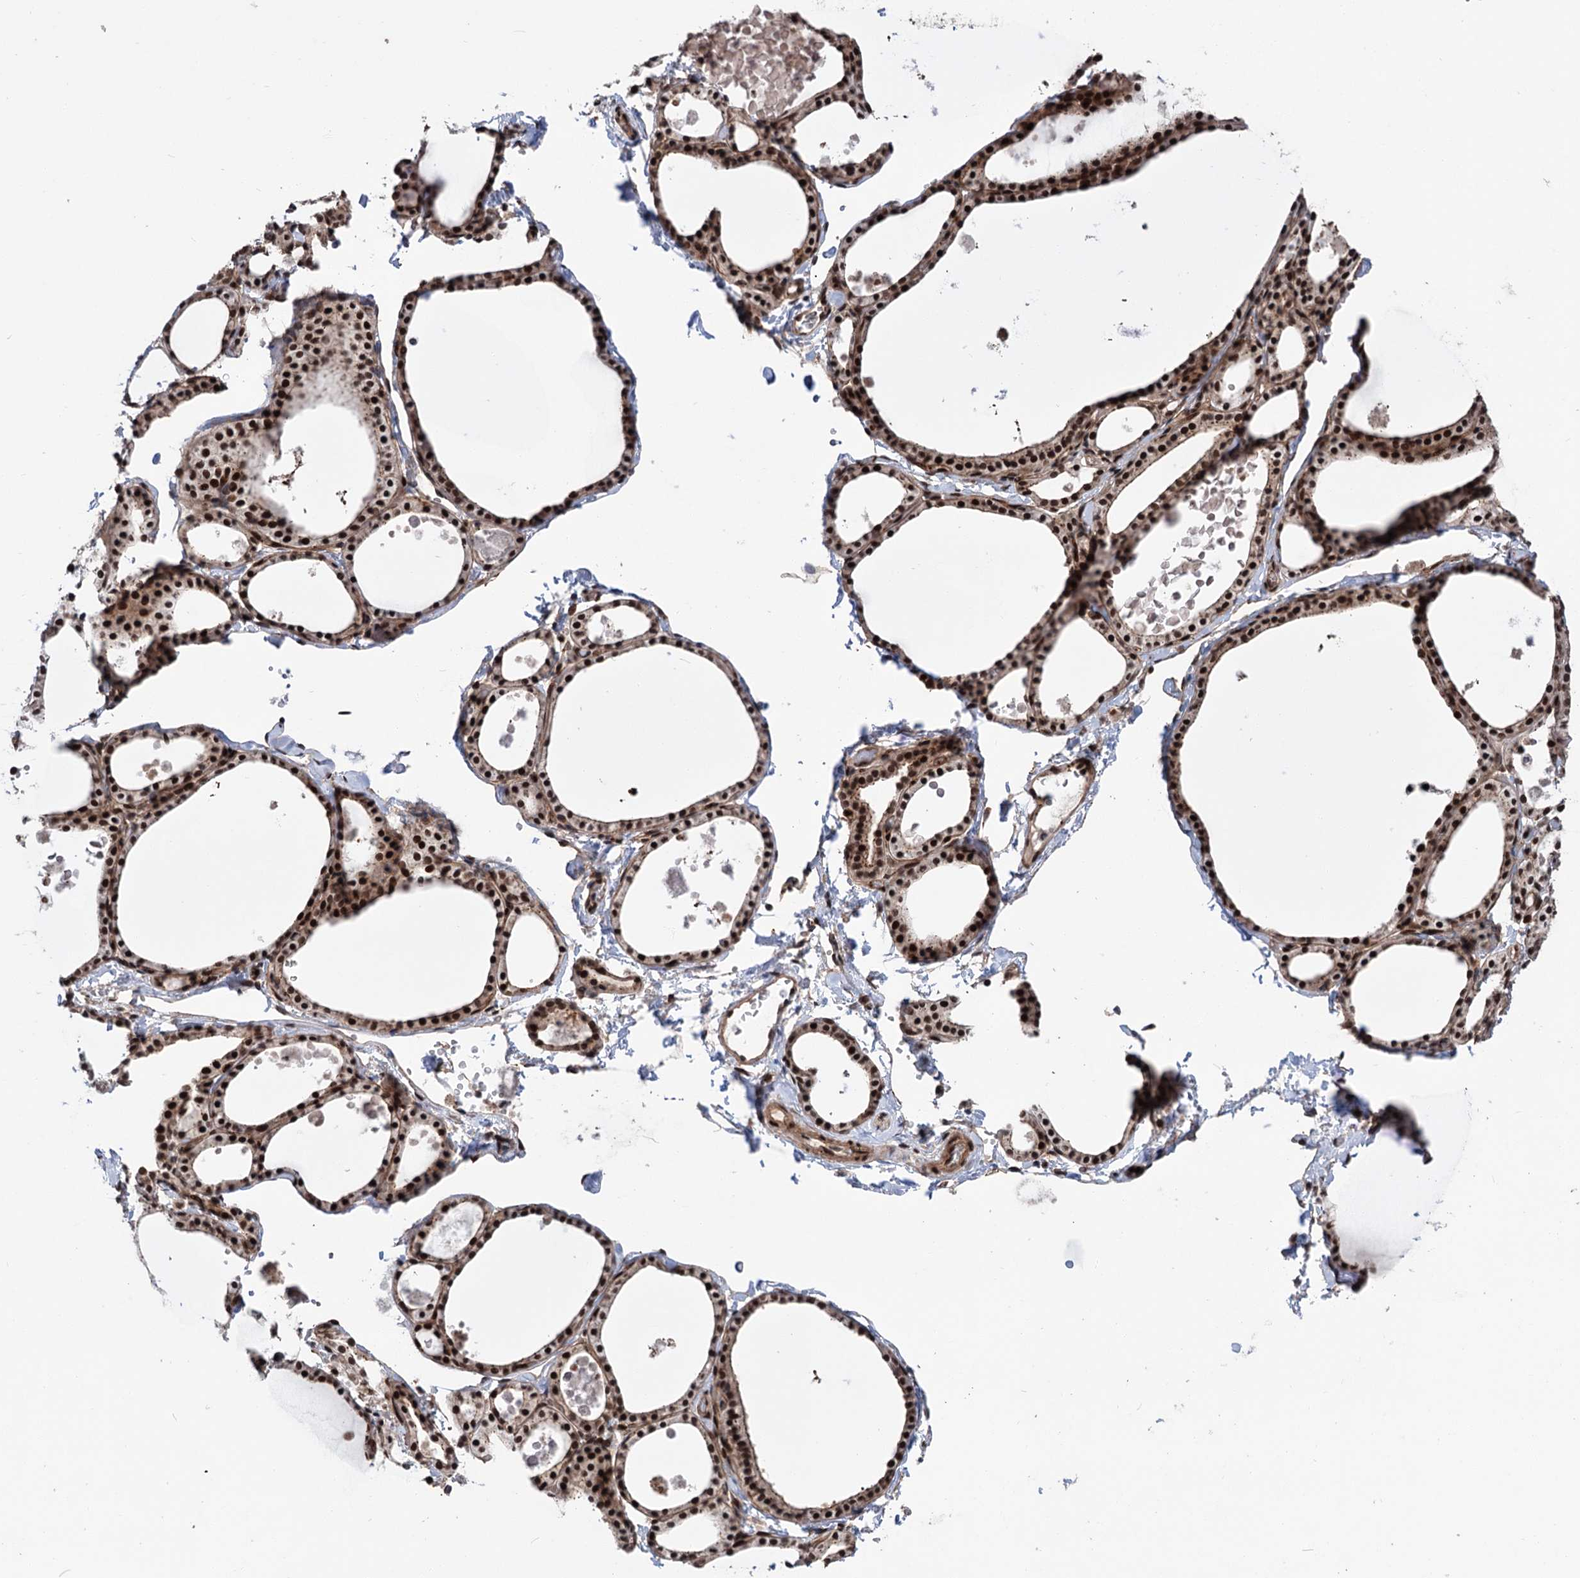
{"staining": {"intensity": "strong", "quantity": ">75%", "location": "nuclear"}, "tissue": "thyroid gland", "cell_type": "Glandular cells", "image_type": "normal", "snomed": [{"axis": "morphology", "description": "Normal tissue, NOS"}, {"axis": "topography", "description": "Thyroid gland"}], "caption": "About >75% of glandular cells in benign human thyroid gland reveal strong nuclear protein positivity as visualized by brown immunohistochemical staining.", "gene": "MAML1", "patient": {"sex": "male", "age": 56}}